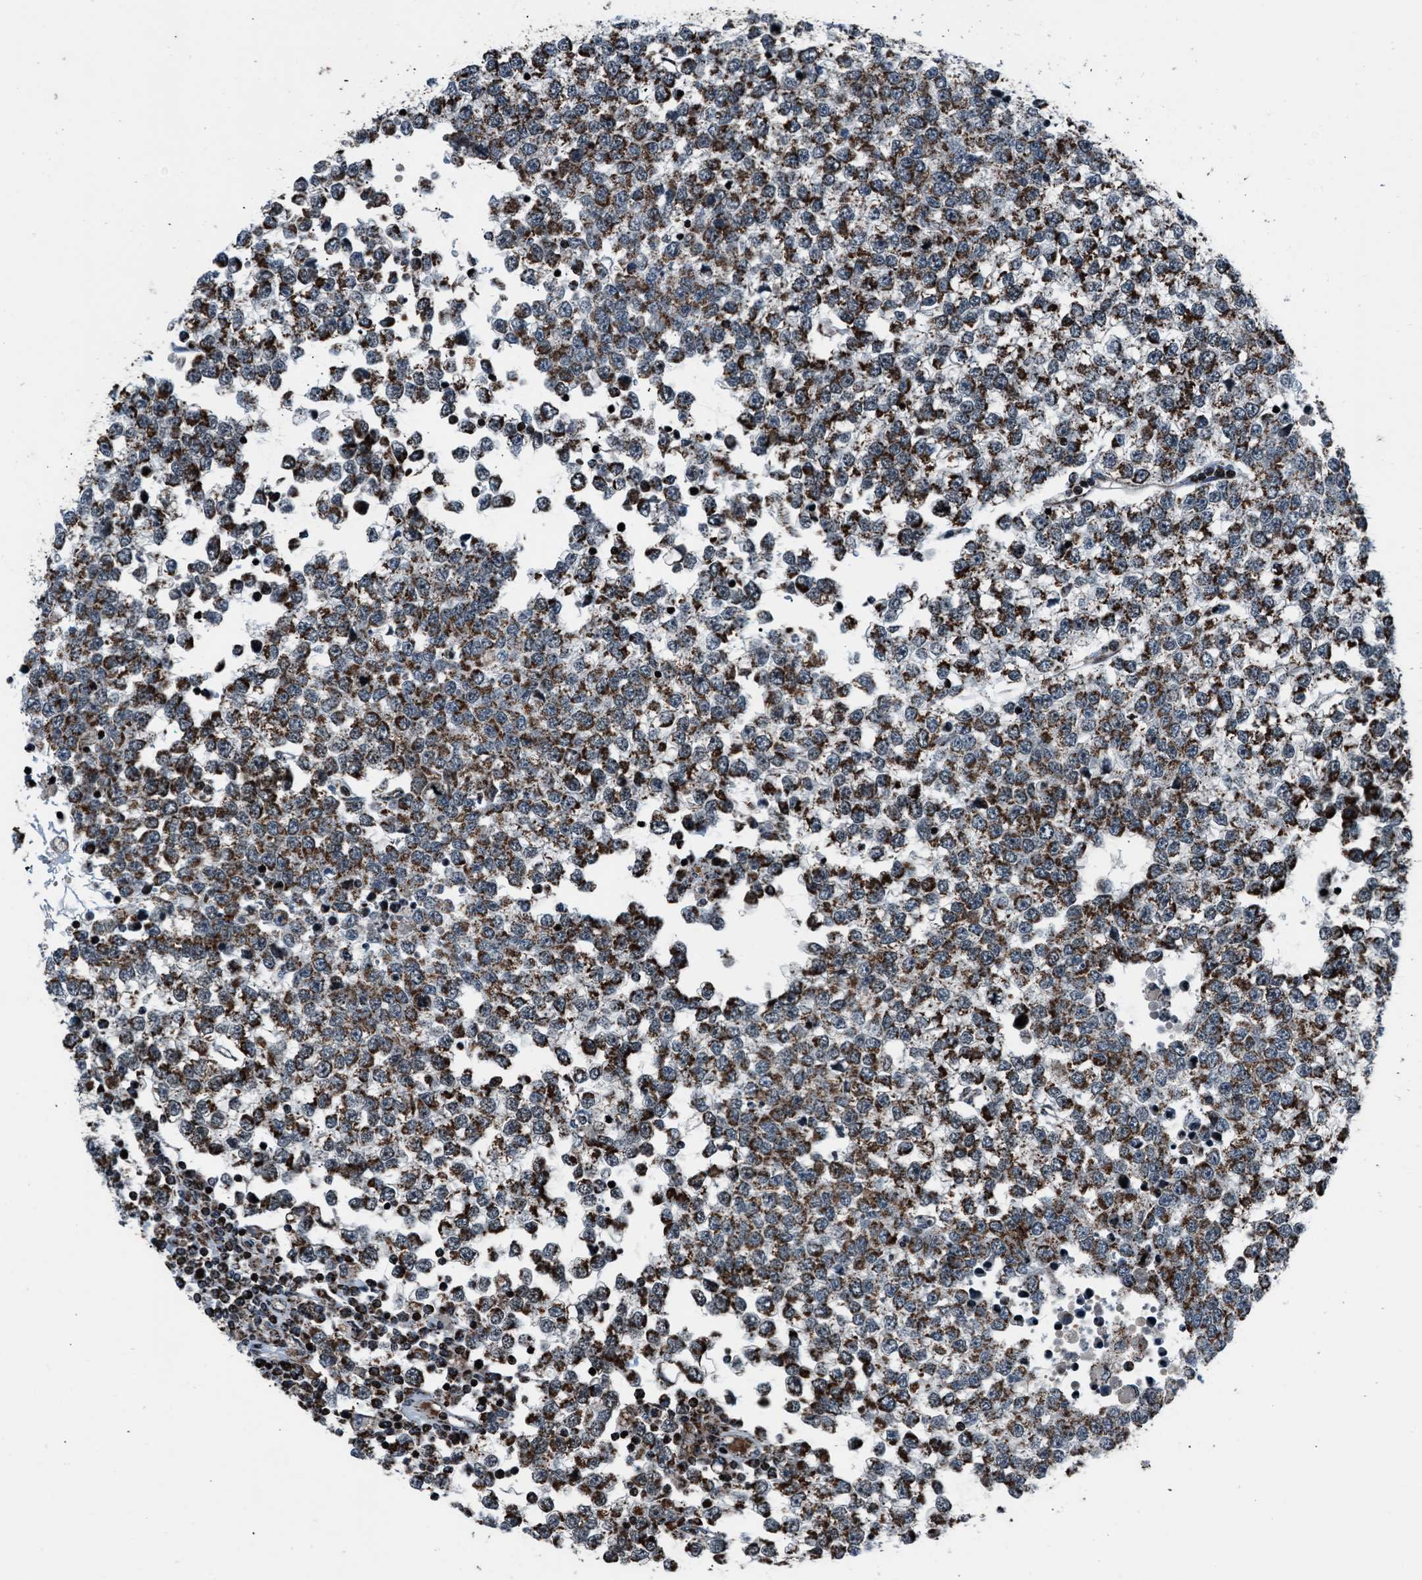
{"staining": {"intensity": "strong", "quantity": ">75%", "location": "cytoplasmic/membranous"}, "tissue": "testis cancer", "cell_type": "Tumor cells", "image_type": "cancer", "snomed": [{"axis": "morphology", "description": "Seminoma, NOS"}, {"axis": "topography", "description": "Testis"}], "caption": "Testis seminoma stained with a brown dye displays strong cytoplasmic/membranous positive positivity in approximately >75% of tumor cells.", "gene": "MORC3", "patient": {"sex": "male", "age": 65}}